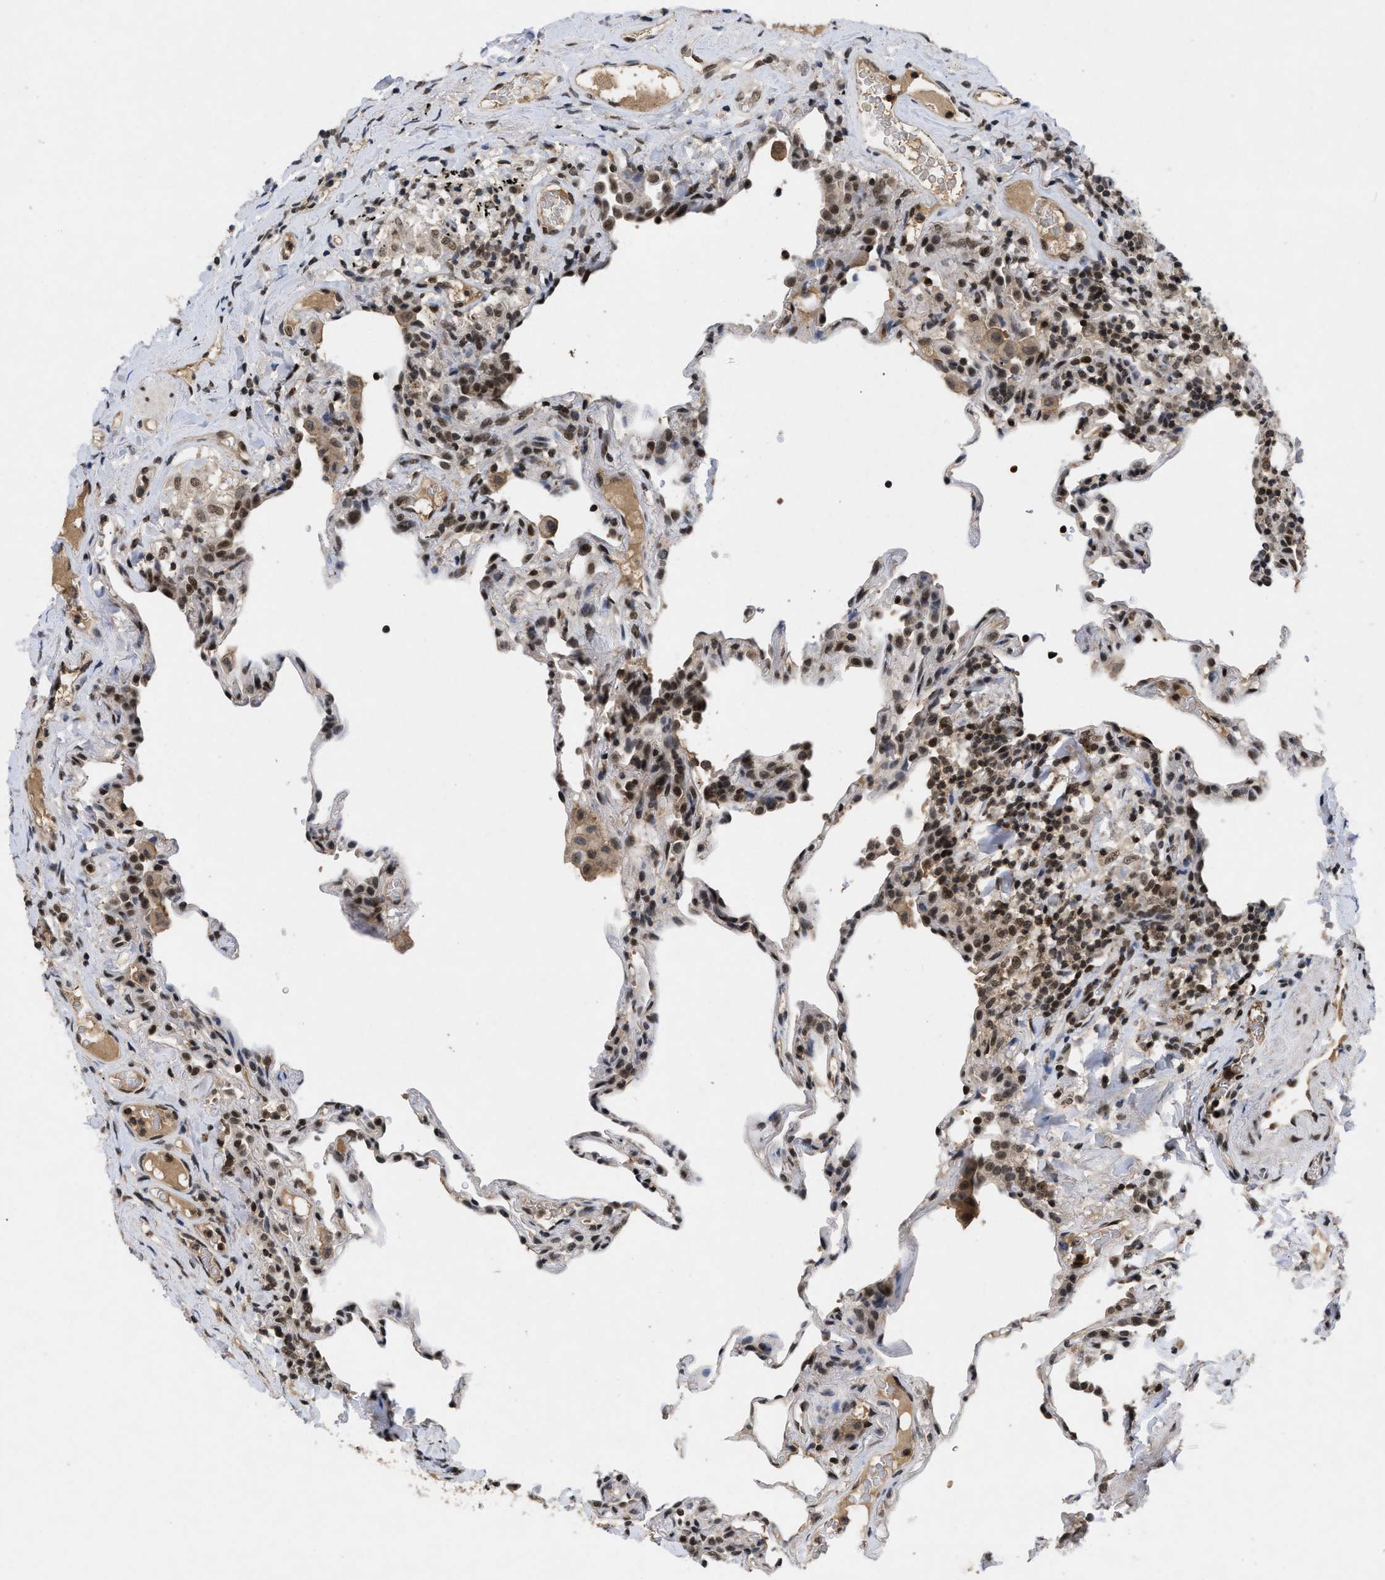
{"staining": {"intensity": "moderate", "quantity": "25%-75%", "location": "nuclear"}, "tissue": "lung", "cell_type": "Alveolar cells", "image_type": "normal", "snomed": [{"axis": "morphology", "description": "Normal tissue, NOS"}, {"axis": "topography", "description": "Lung"}], "caption": "Immunohistochemistry (IHC) (DAB (3,3'-diaminobenzidine)) staining of normal human lung shows moderate nuclear protein staining in about 25%-75% of alveolar cells.", "gene": "ZNF346", "patient": {"sex": "male", "age": 59}}